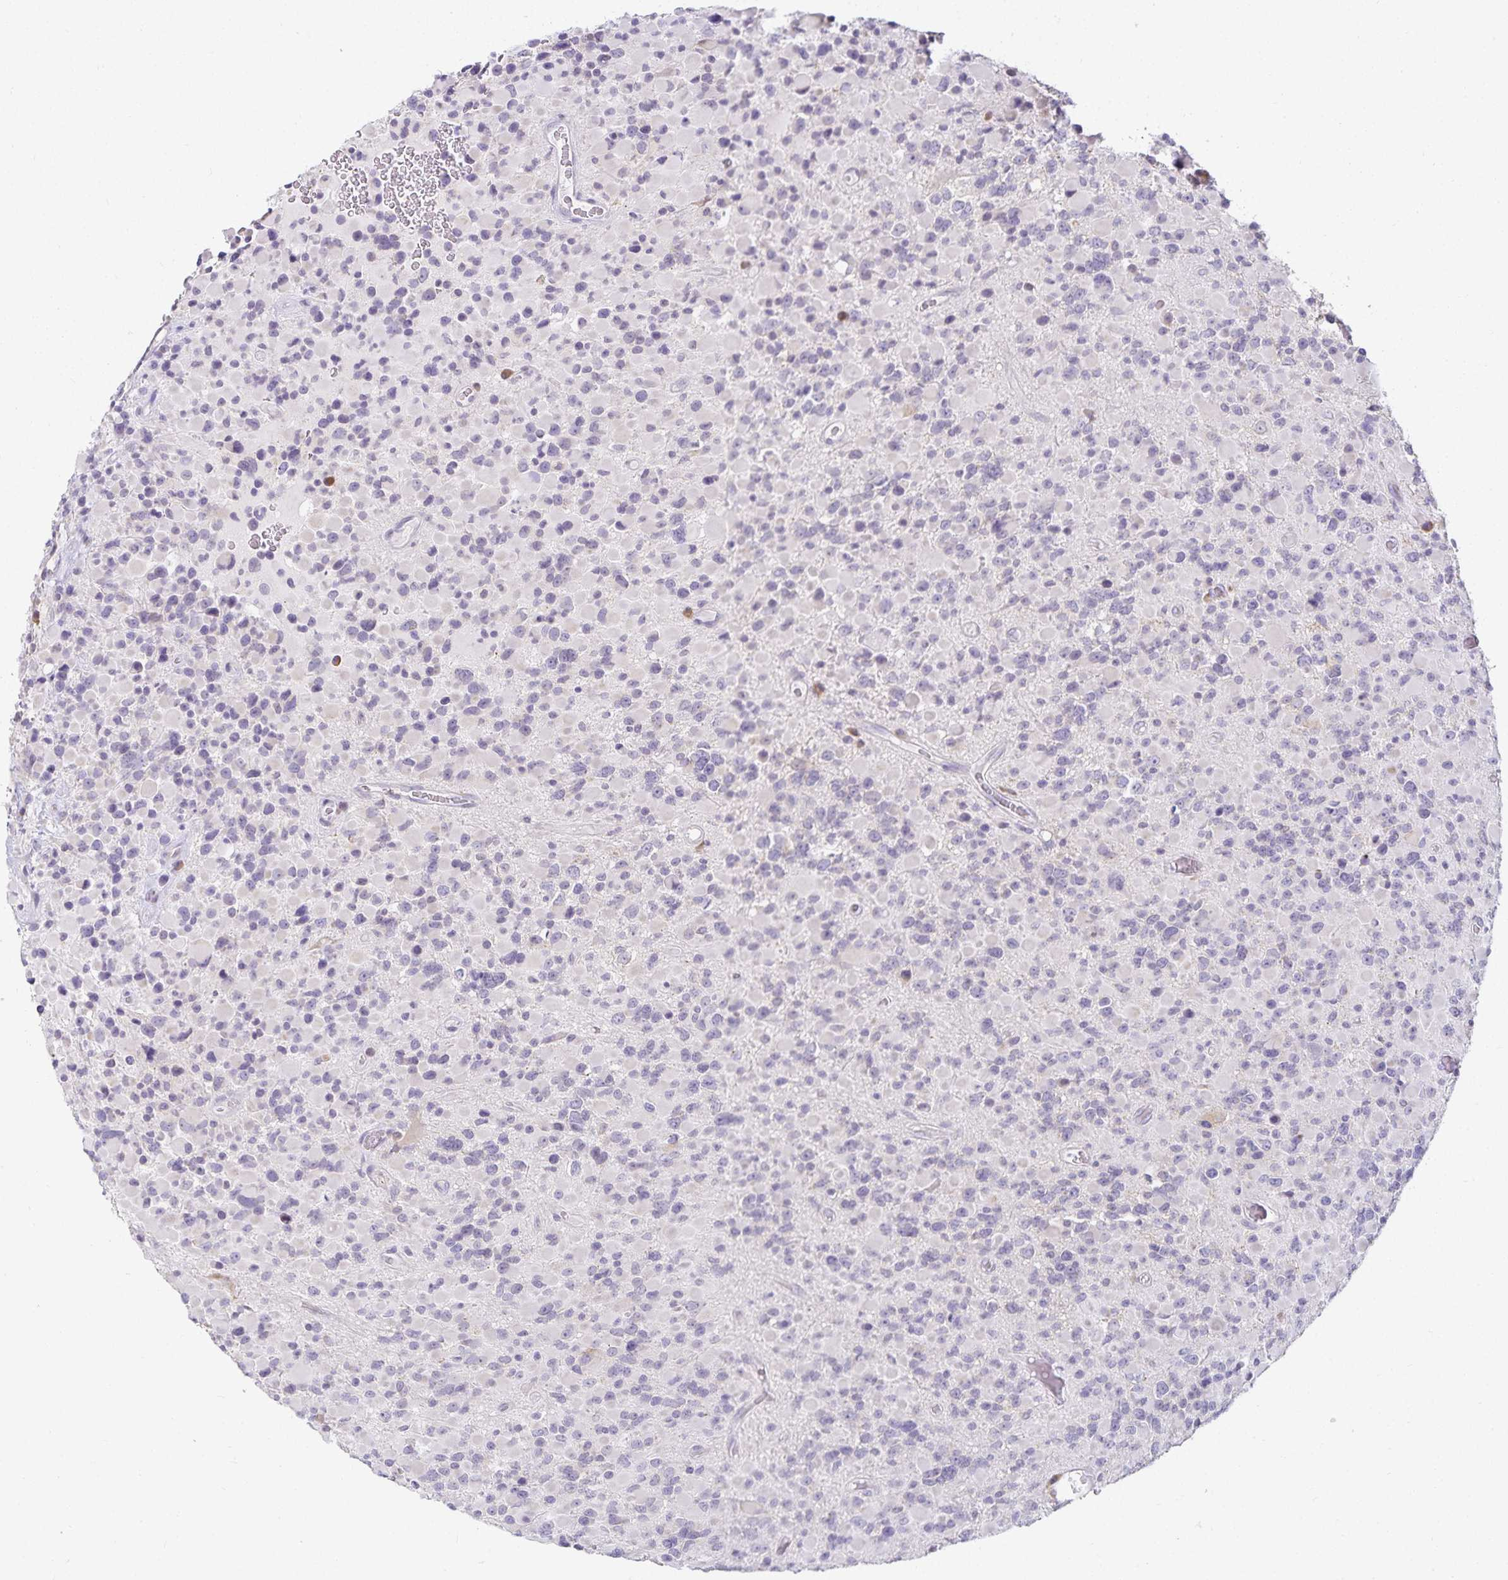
{"staining": {"intensity": "negative", "quantity": "none", "location": "none"}, "tissue": "glioma", "cell_type": "Tumor cells", "image_type": "cancer", "snomed": [{"axis": "morphology", "description": "Glioma, malignant, High grade"}, {"axis": "topography", "description": "Brain"}], "caption": "This is an immunohistochemistry (IHC) image of glioma. There is no expression in tumor cells.", "gene": "GP2", "patient": {"sex": "female", "age": 40}}